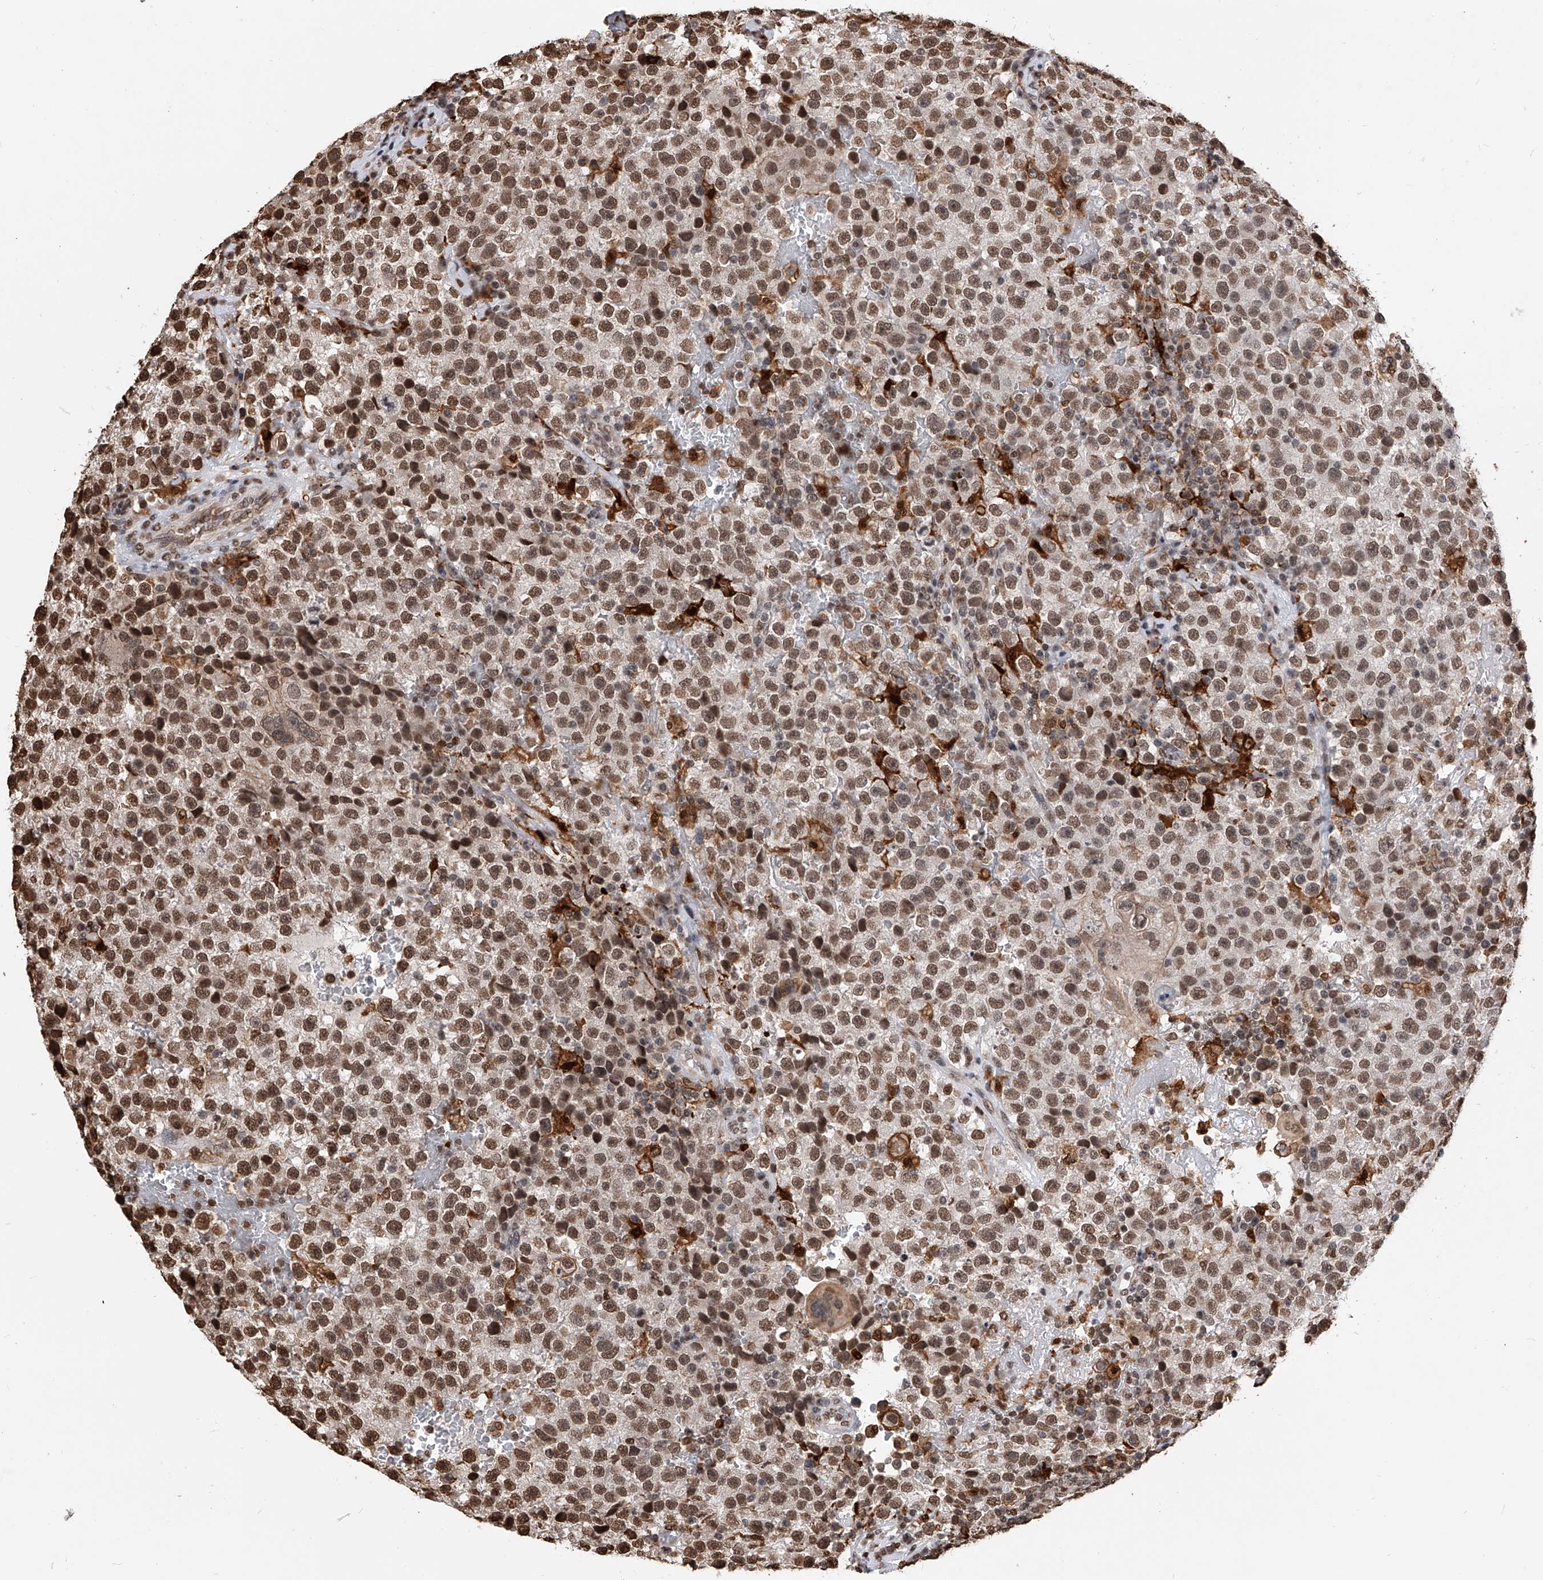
{"staining": {"intensity": "moderate", "quantity": ">75%", "location": "nuclear"}, "tissue": "testis cancer", "cell_type": "Tumor cells", "image_type": "cancer", "snomed": [{"axis": "morphology", "description": "Seminoma, NOS"}, {"axis": "topography", "description": "Testis"}], "caption": "IHC (DAB) staining of human testis seminoma shows moderate nuclear protein positivity in approximately >75% of tumor cells.", "gene": "CFAP410", "patient": {"sex": "male", "age": 22}}